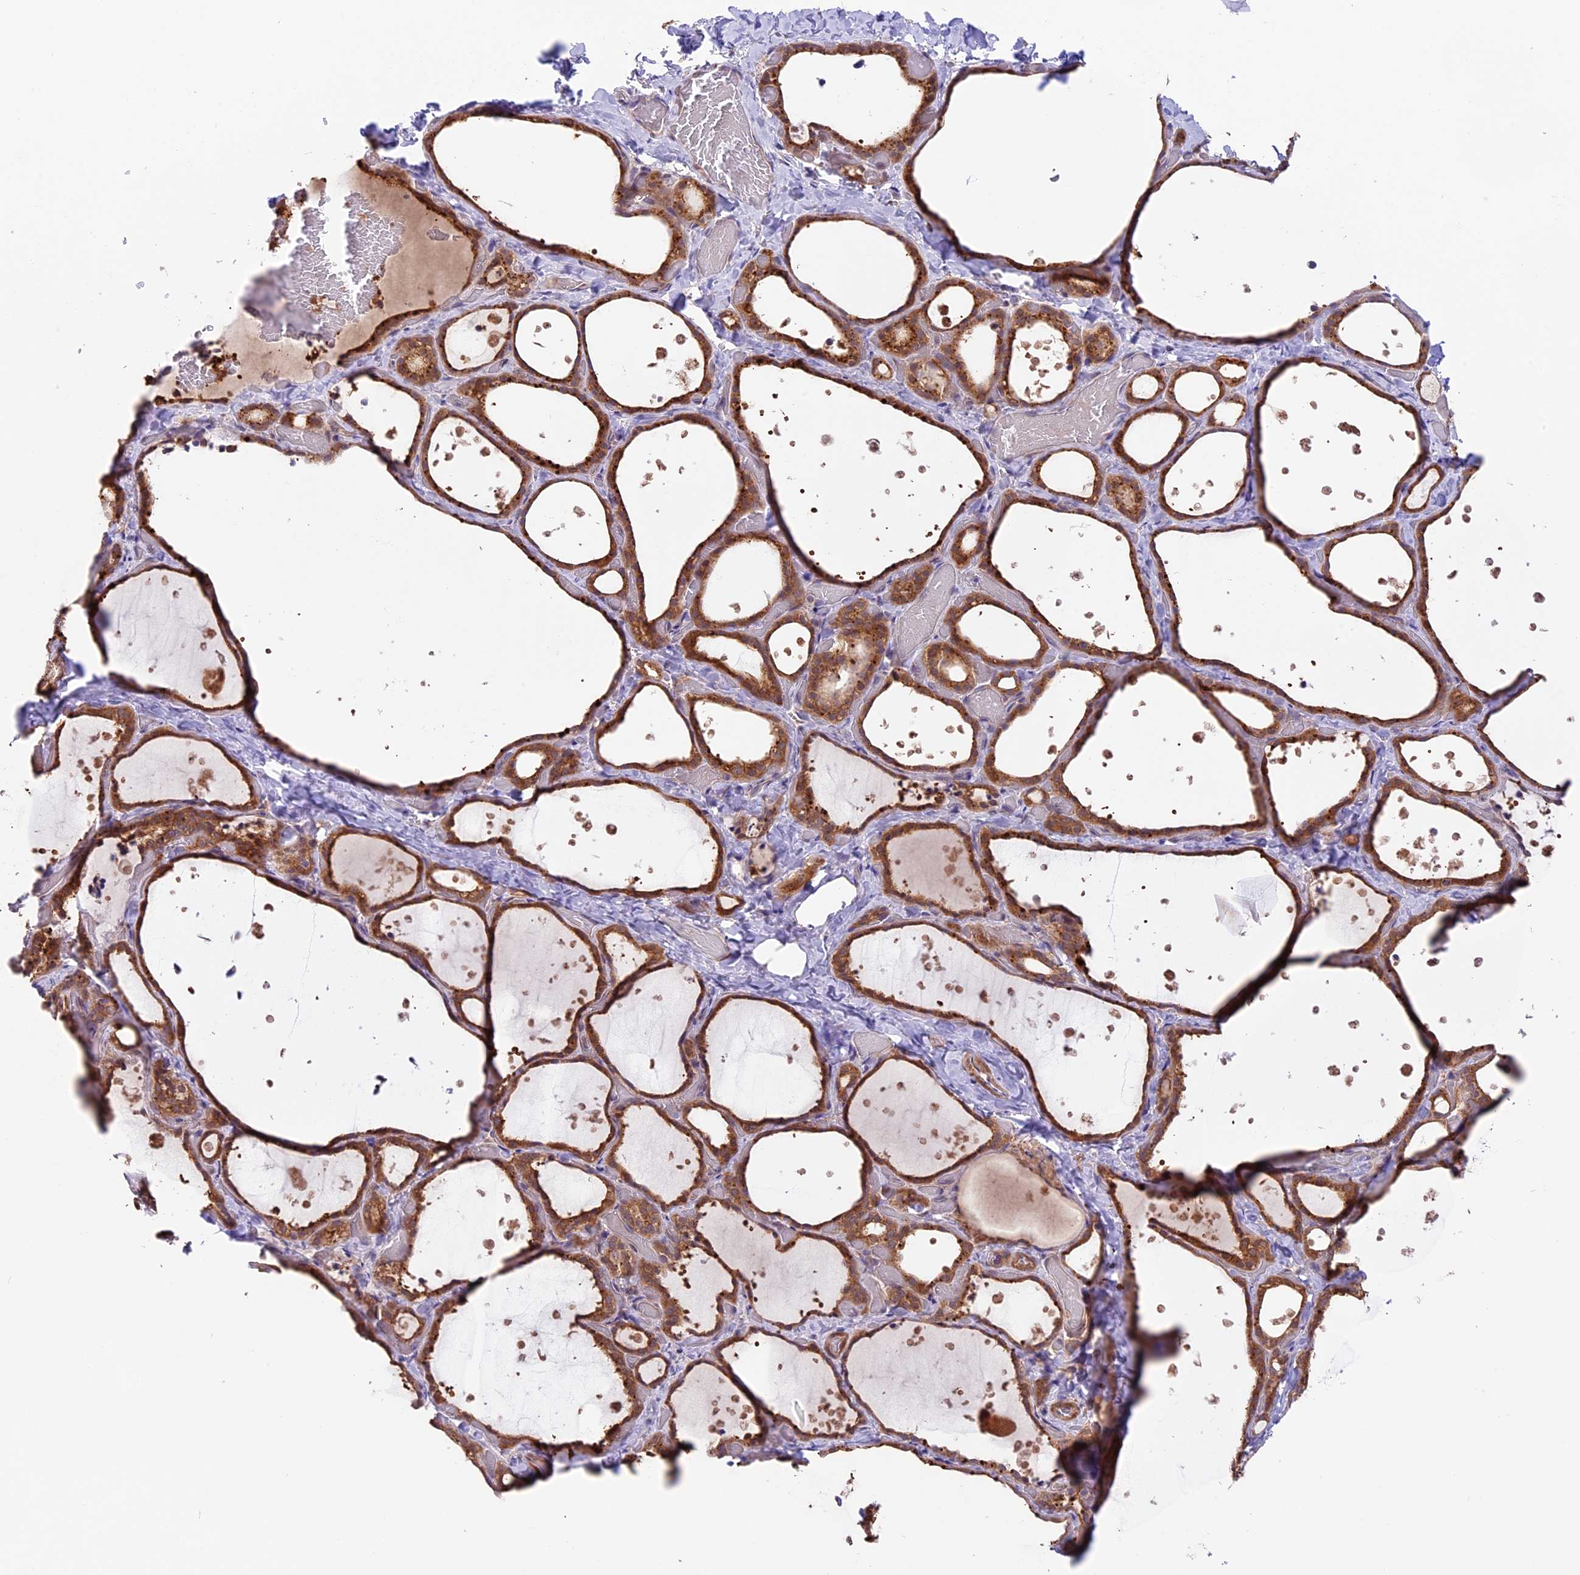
{"staining": {"intensity": "moderate", "quantity": ">75%", "location": "cytoplasmic/membranous"}, "tissue": "thyroid gland", "cell_type": "Glandular cells", "image_type": "normal", "snomed": [{"axis": "morphology", "description": "Normal tissue, NOS"}, {"axis": "topography", "description": "Thyroid gland"}], "caption": "Thyroid gland stained with IHC reveals moderate cytoplasmic/membranous staining in about >75% of glandular cells. (Brightfield microscopy of DAB IHC at high magnification).", "gene": "COG8", "patient": {"sex": "female", "age": 44}}